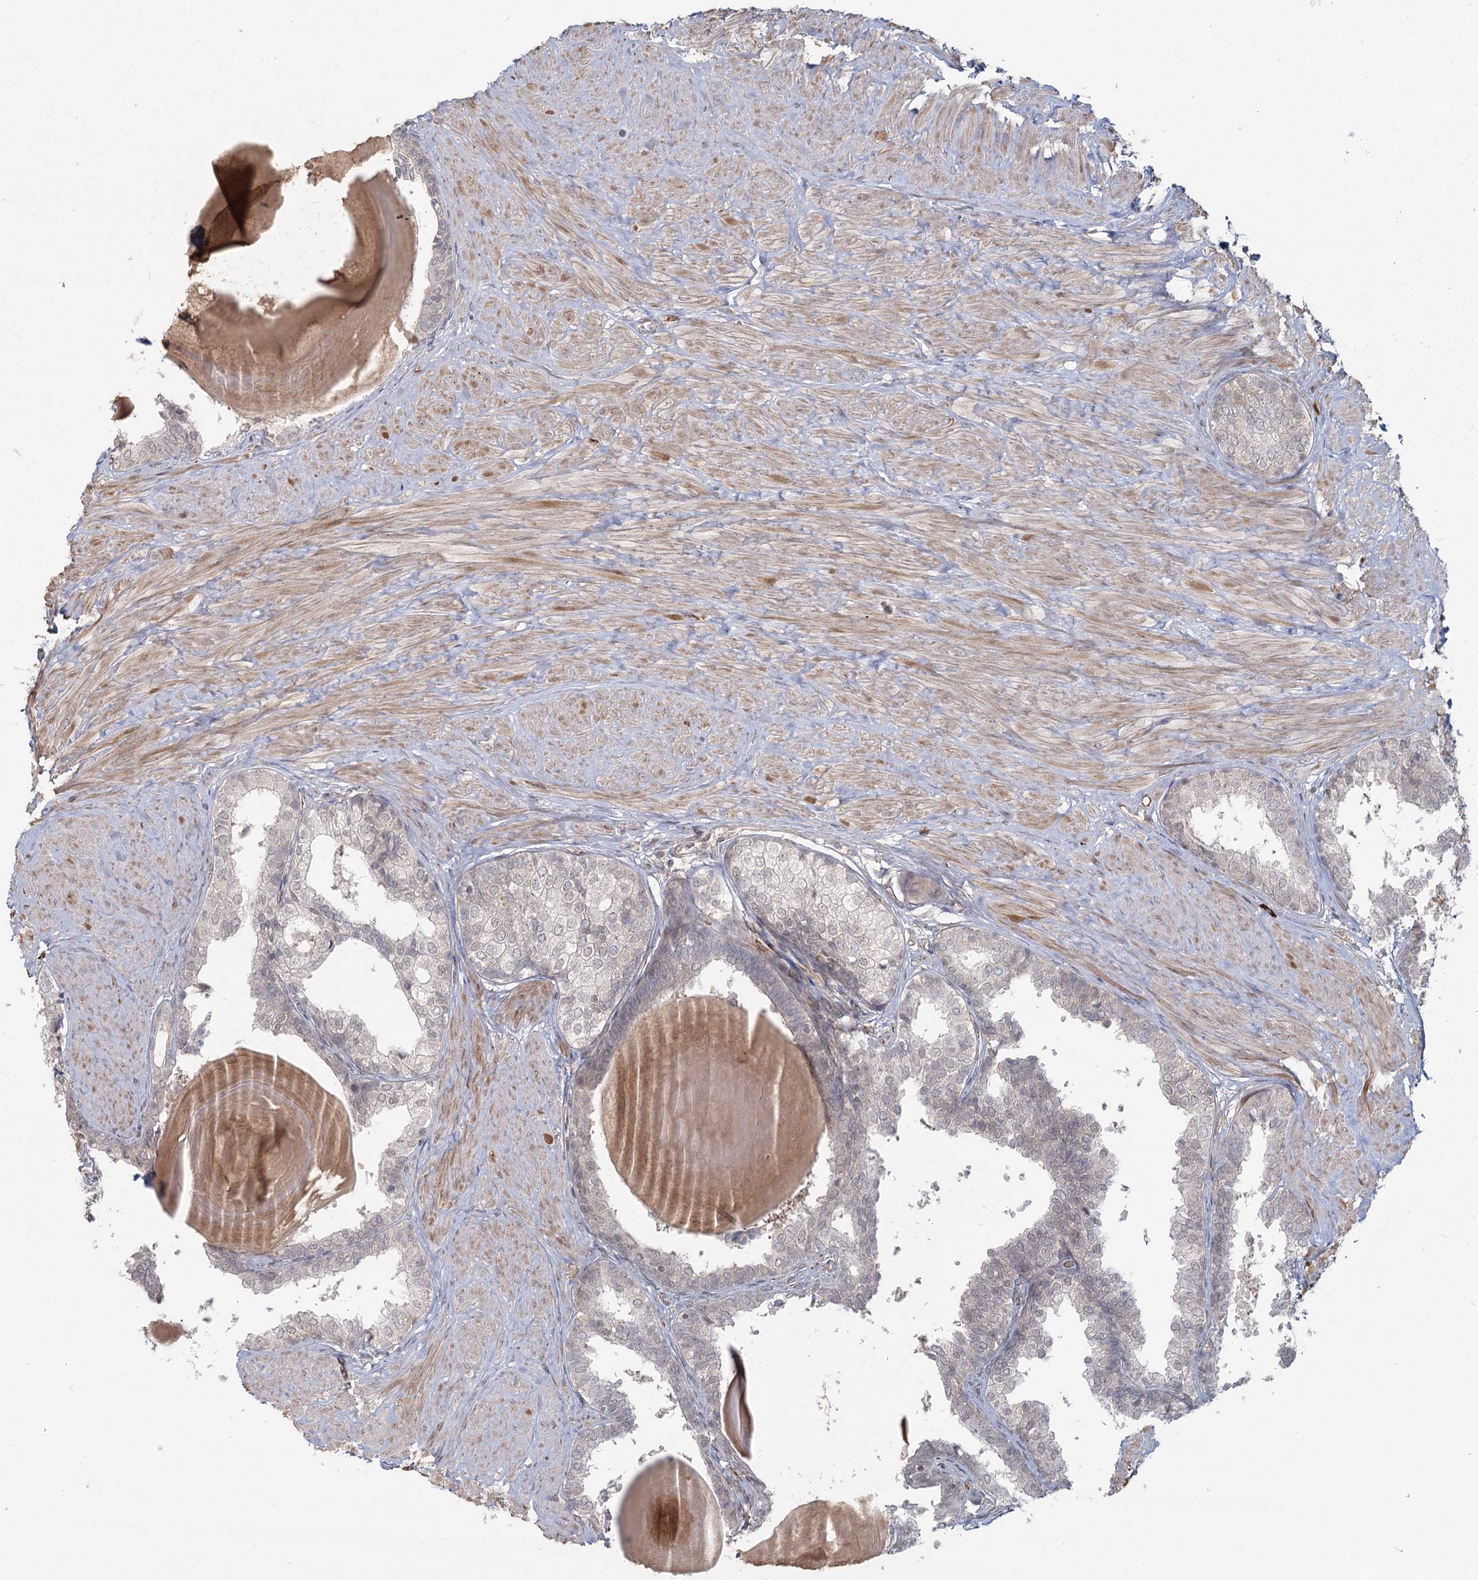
{"staining": {"intensity": "weak", "quantity": "<25%", "location": "nuclear"}, "tissue": "prostate", "cell_type": "Glandular cells", "image_type": "normal", "snomed": [{"axis": "morphology", "description": "Normal tissue, NOS"}, {"axis": "topography", "description": "Prostate"}], "caption": "DAB immunohistochemical staining of benign prostate reveals no significant positivity in glandular cells. The staining was performed using DAB to visualize the protein expression in brown, while the nuclei were stained in blue with hematoxylin (Magnification: 20x).", "gene": "AP2M1", "patient": {"sex": "male", "age": 48}}